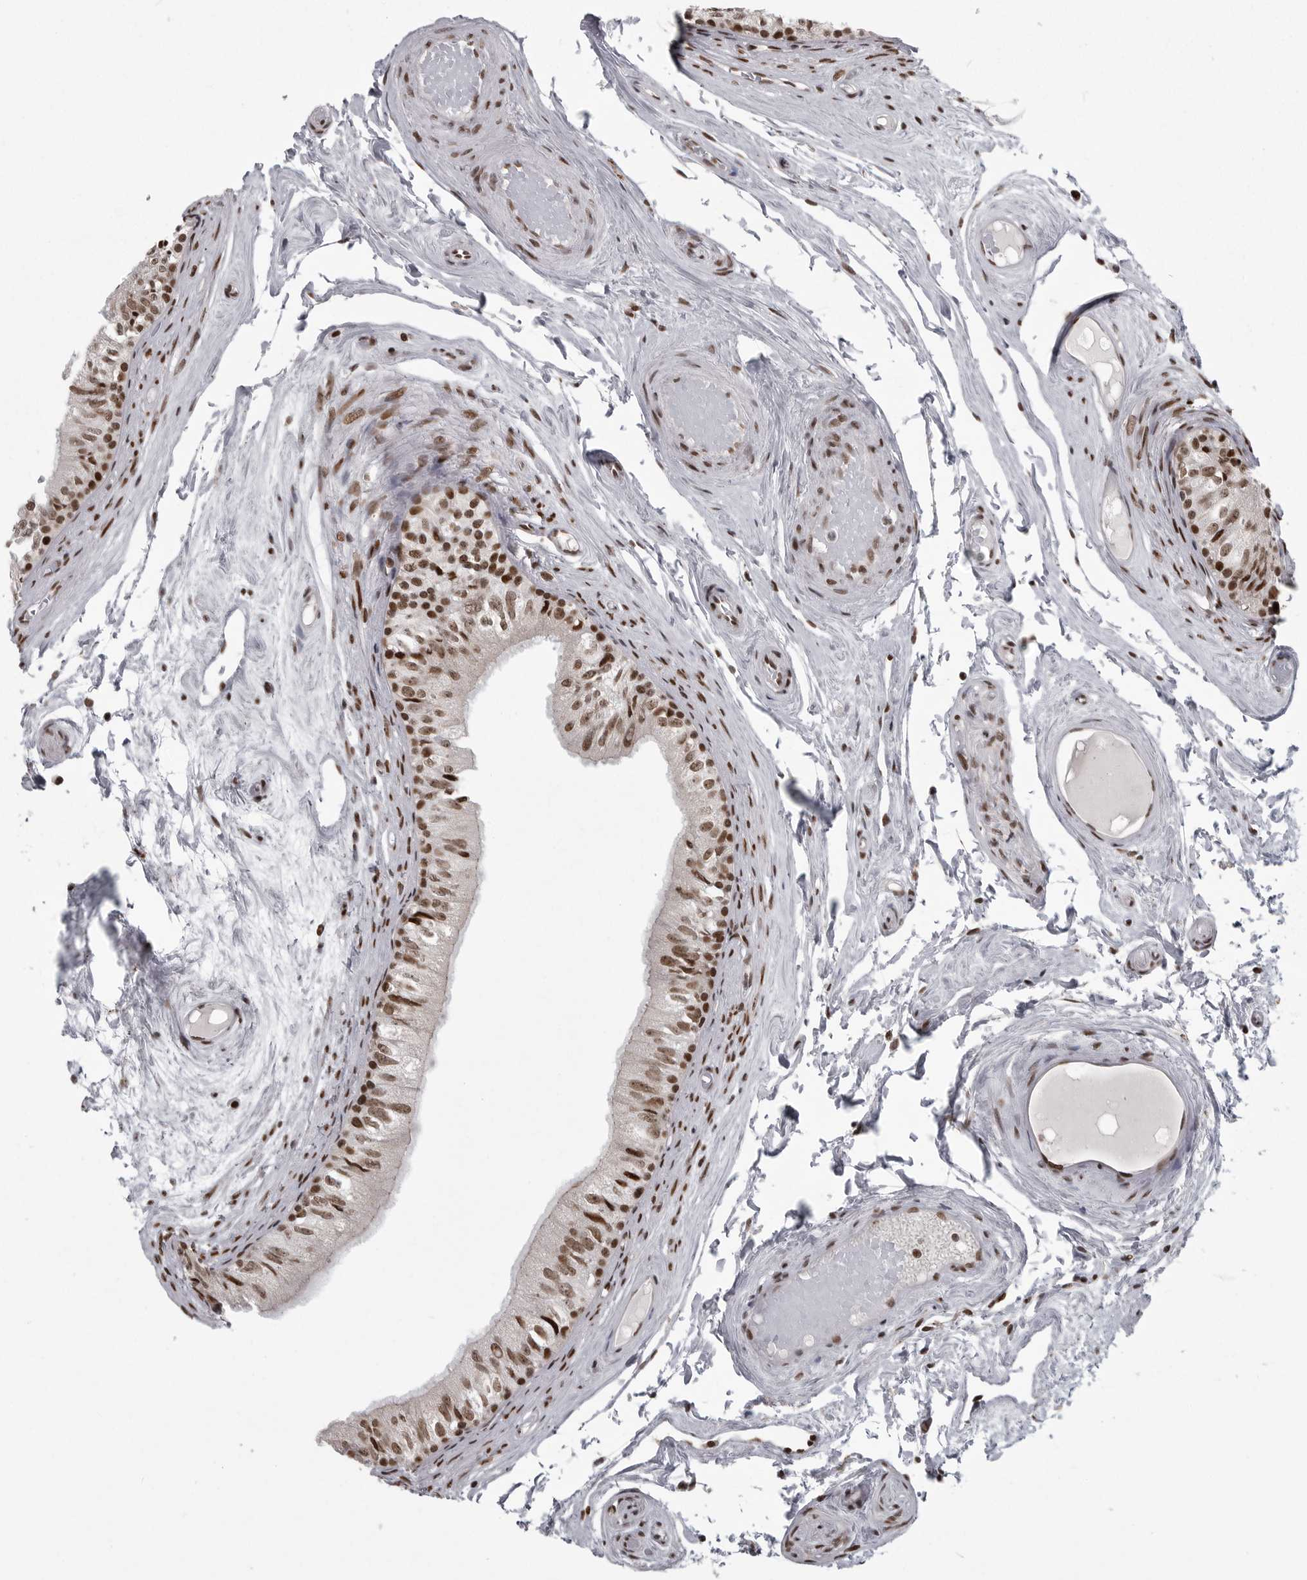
{"staining": {"intensity": "moderate", "quantity": ">75%", "location": "nuclear"}, "tissue": "epididymis", "cell_type": "Glandular cells", "image_type": "normal", "snomed": [{"axis": "morphology", "description": "Normal tissue, NOS"}, {"axis": "topography", "description": "Epididymis"}], "caption": "Epididymis stained with DAB (3,3'-diaminobenzidine) IHC shows medium levels of moderate nuclear staining in about >75% of glandular cells.", "gene": "YAF2", "patient": {"sex": "male", "age": 79}}